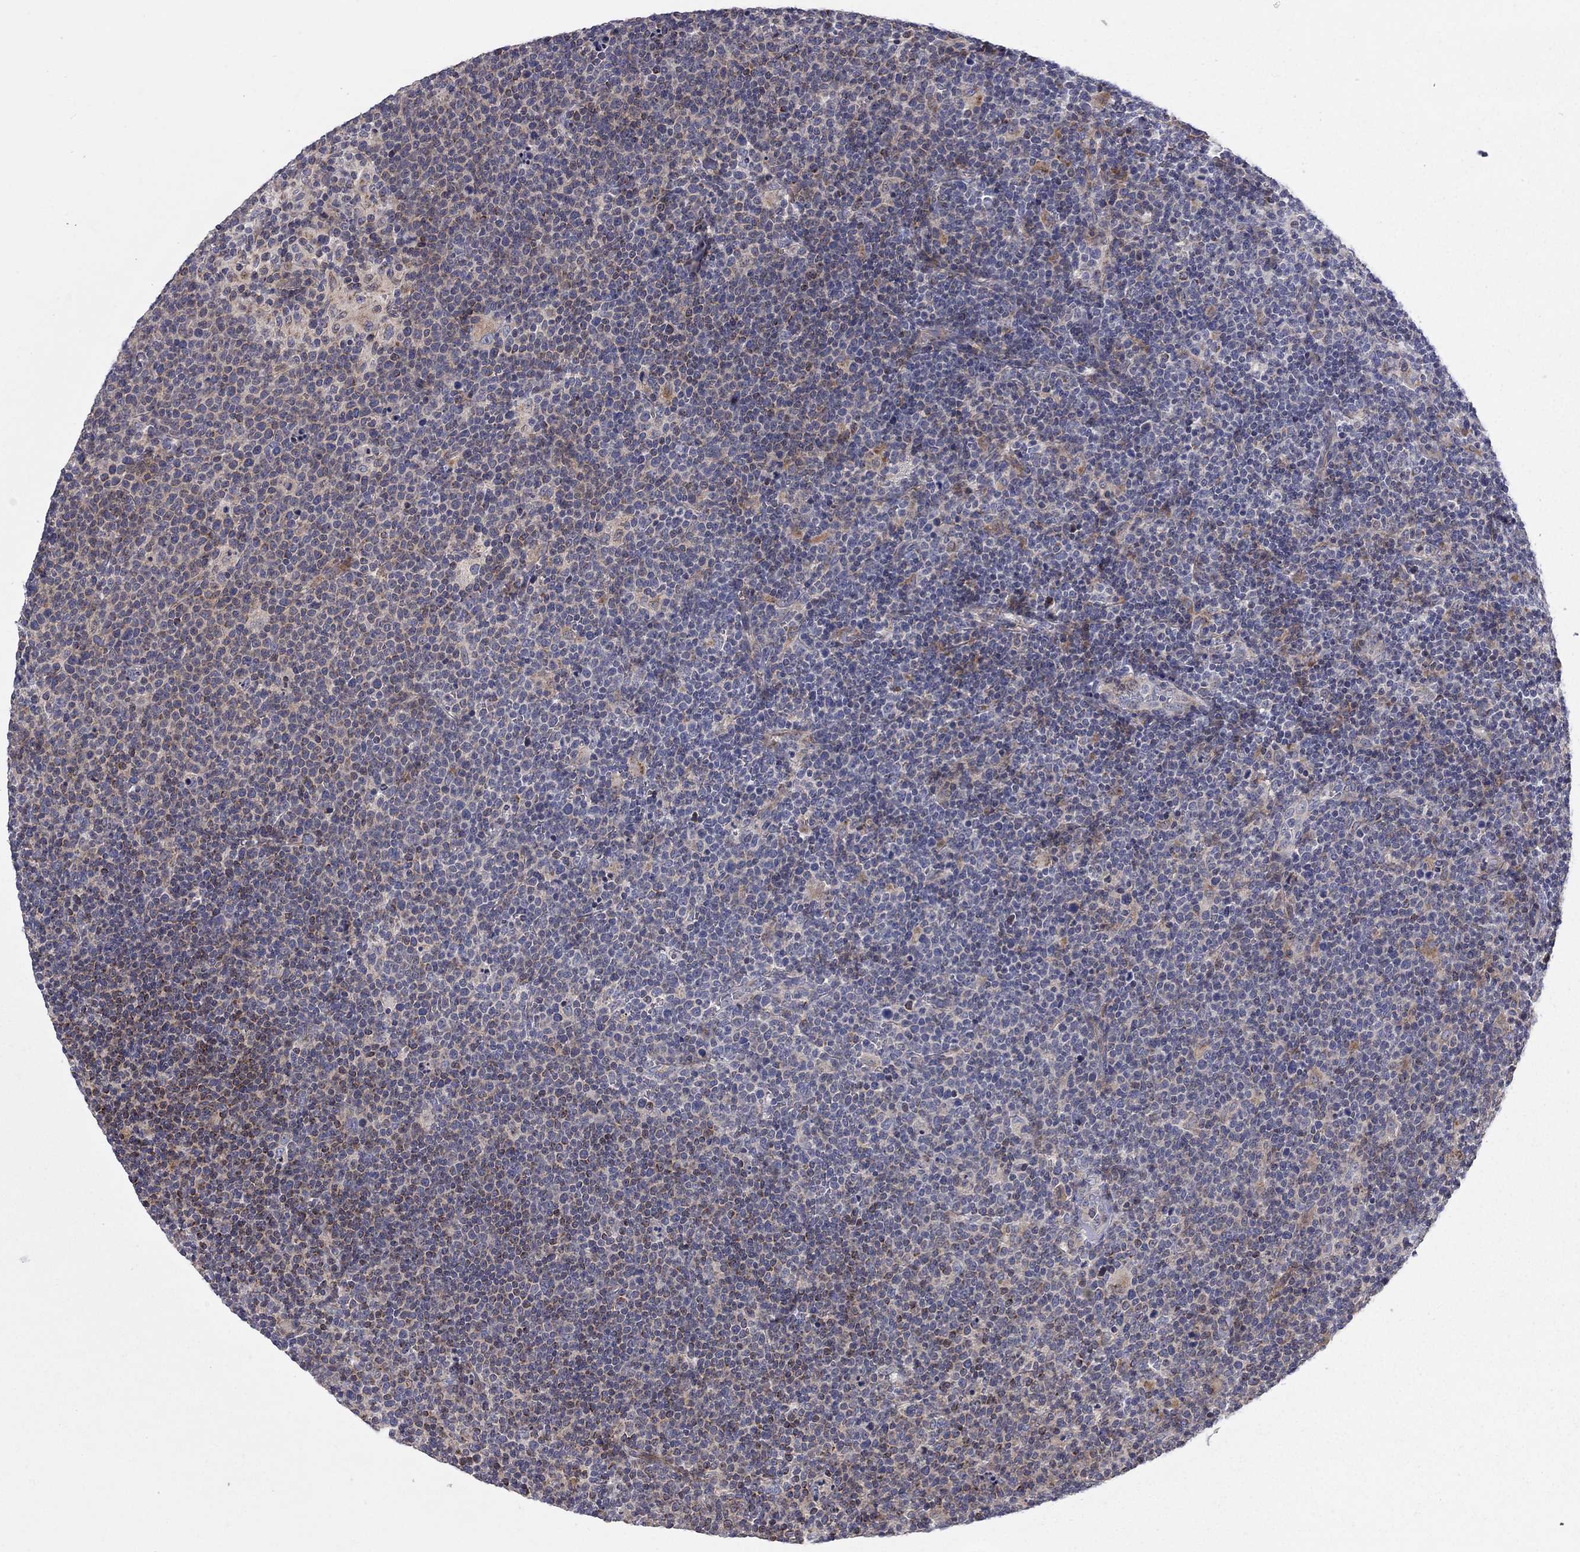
{"staining": {"intensity": "negative", "quantity": "none", "location": "none"}, "tissue": "lymphoma", "cell_type": "Tumor cells", "image_type": "cancer", "snomed": [{"axis": "morphology", "description": "Malignant lymphoma, non-Hodgkin's type, High grade"}, {"axis": "topography", "description": "Lymph node"}], "caption": "Immunohistochemical staining of human high-grade malignant lymphoma, non-Hodgkin's type shows no significant expression in tumor cells.", "gene": "KANSL1L", "patient": {"sex": "male", "age": 61}}